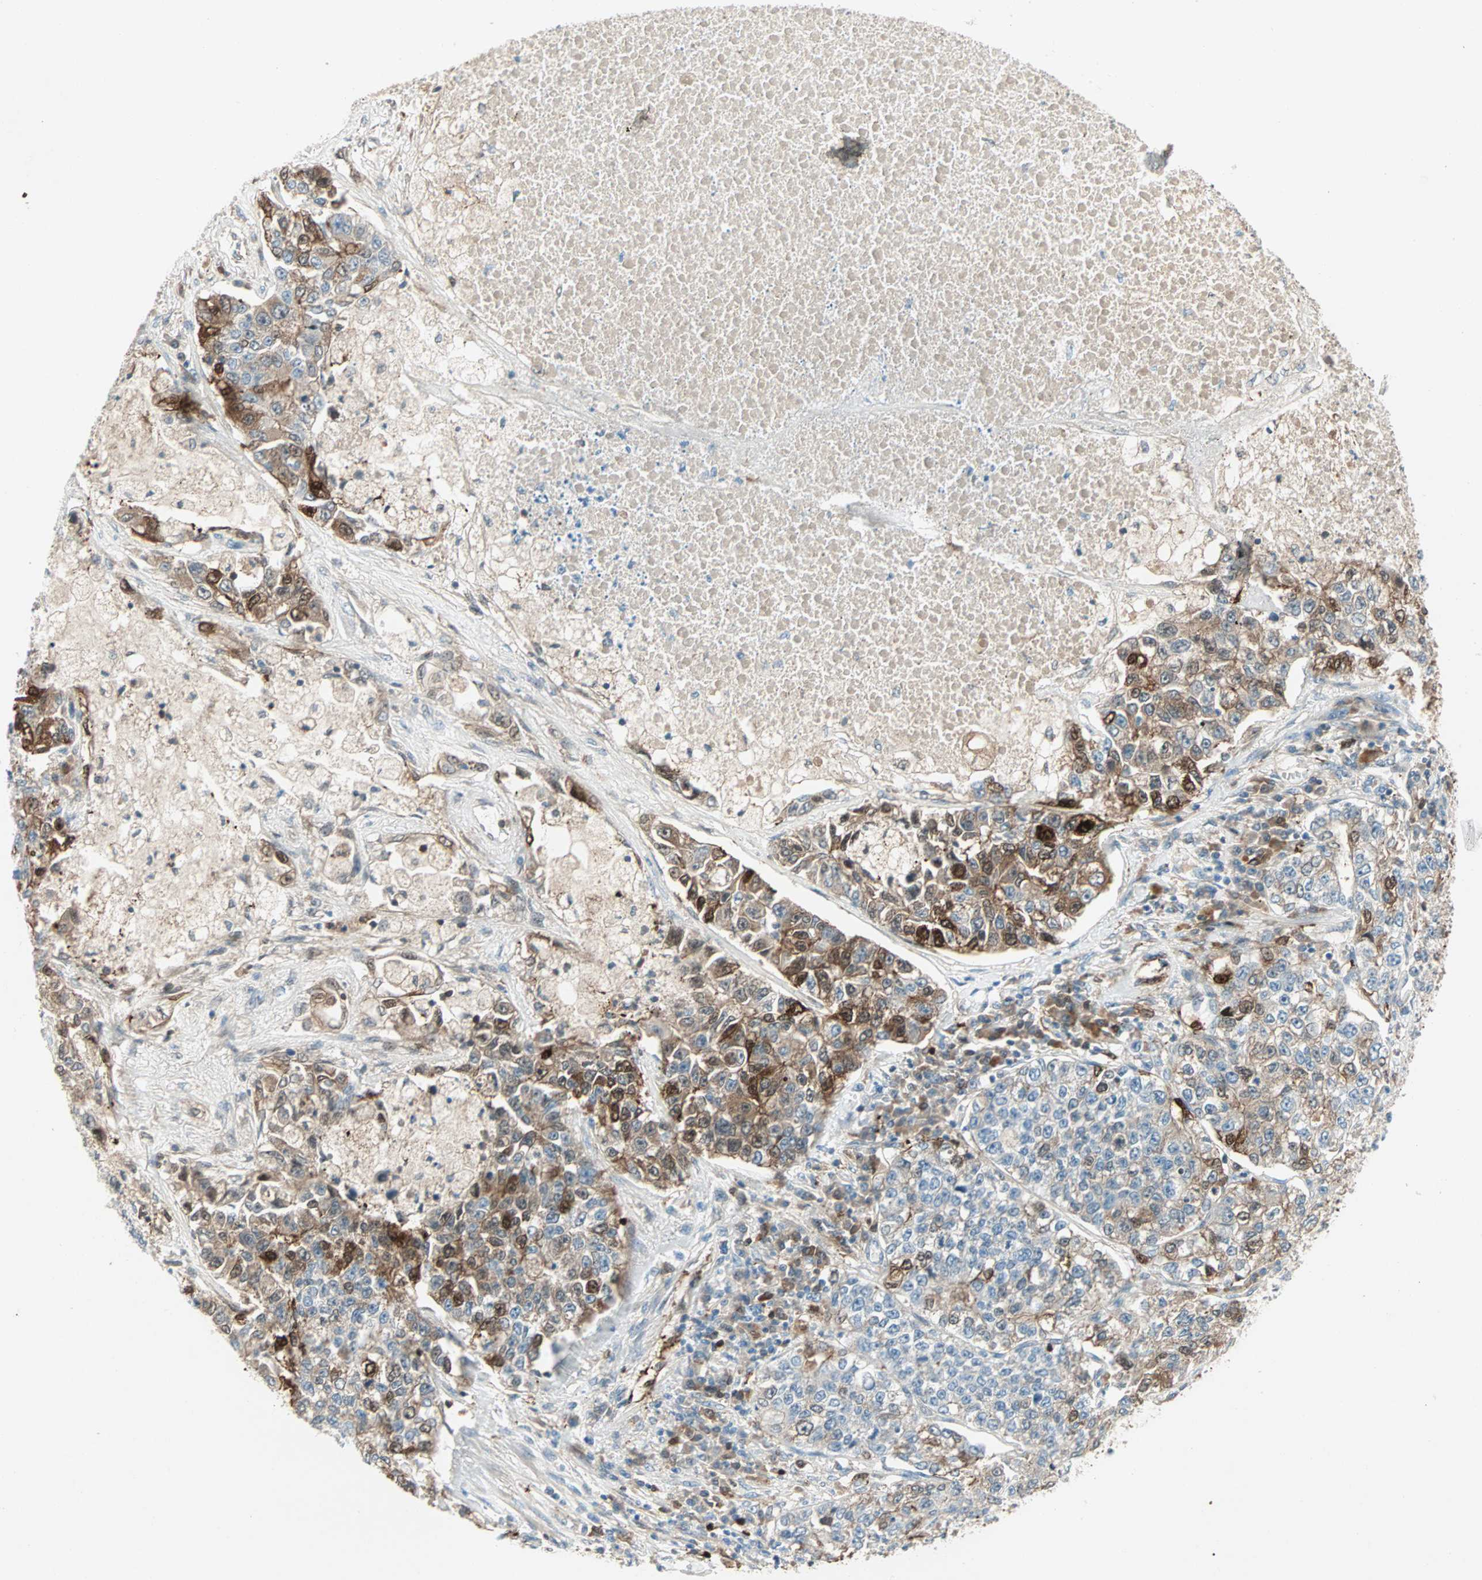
{"staining": {"intensity": "strong", "quantity": "25%-75%", "location": "cytoplasmic/membranous,nuclear"}, "tissue": "lung cancer", "cell_type": "Tumor cells", "image_type": "cancer", "snomed": [{"axis": "morphology", "description": "Adenocarcinoma, NOS"}, {"axis": "topography", "description": "Lung"}], "caption": "Protein expression analysis of human adenocarcinoma (lung) reveals strong cytoplasmic/membranous and nuclear expression in approximately 25%-75% of tumor cells.", "gene": "RTL6", "patient": {"sex": "male", "age": 49}}